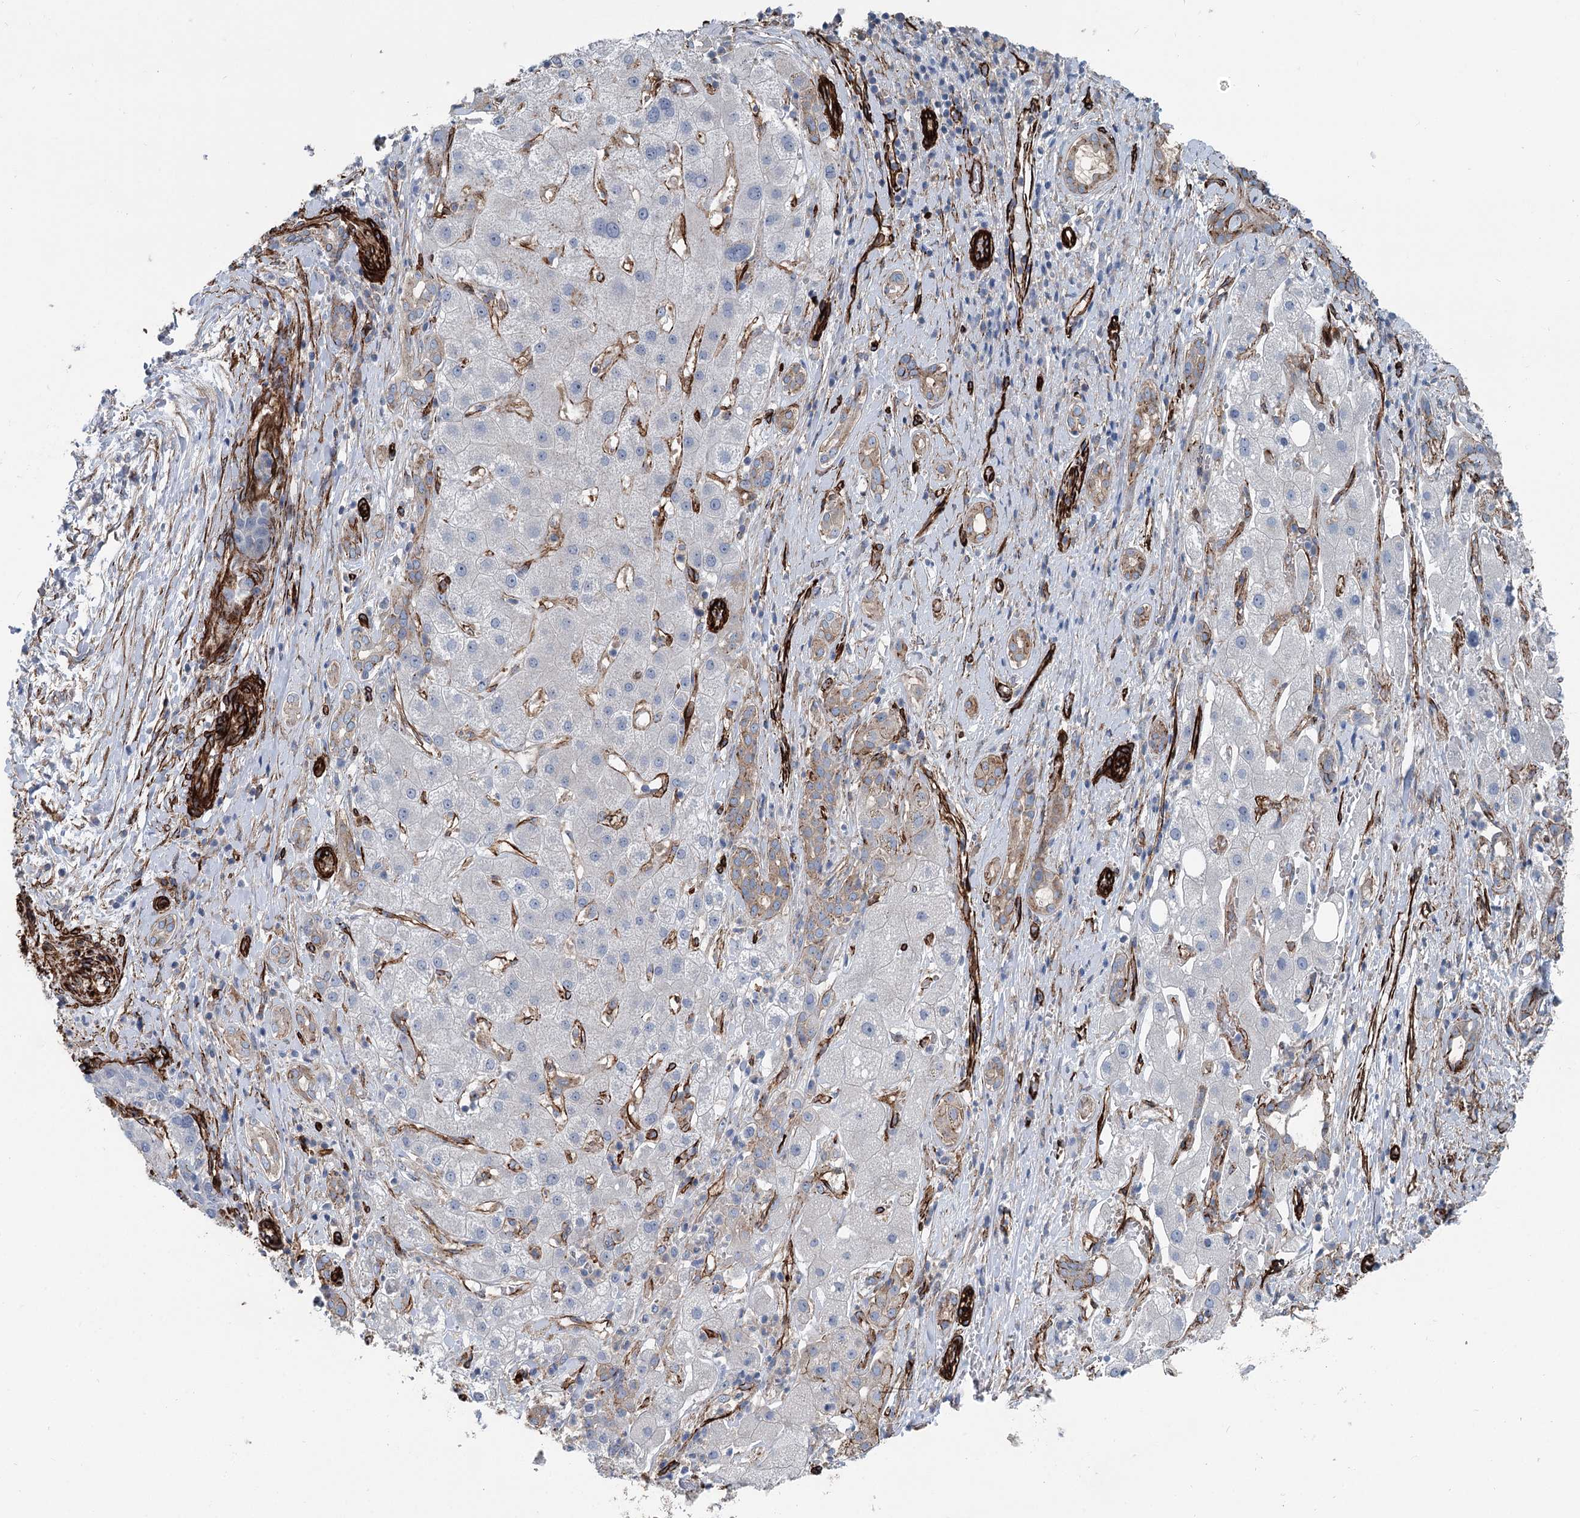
{"staining": {"intensity": "negative", "quantity": "none", "location": "none"}, "tissue": "liver cancer", "cell_type": "Tumor cells", "image_type": "cancer", "snomed": [{"axis": "morphology", "description": "Carcinoma, Hepatocellular, NOS"}, {"axis": "topography", "description": "Liver"}], "caption": "This micrograph is of liver cancer (hepatocellular carcinoma) stained with immunohistochemistry to label a protein in brown with the nuclei are counter-stained blue. There is no positivity in tumor cells.", "gene": "IQSEC1", "patient": {"sex": "male", "age": 65}}